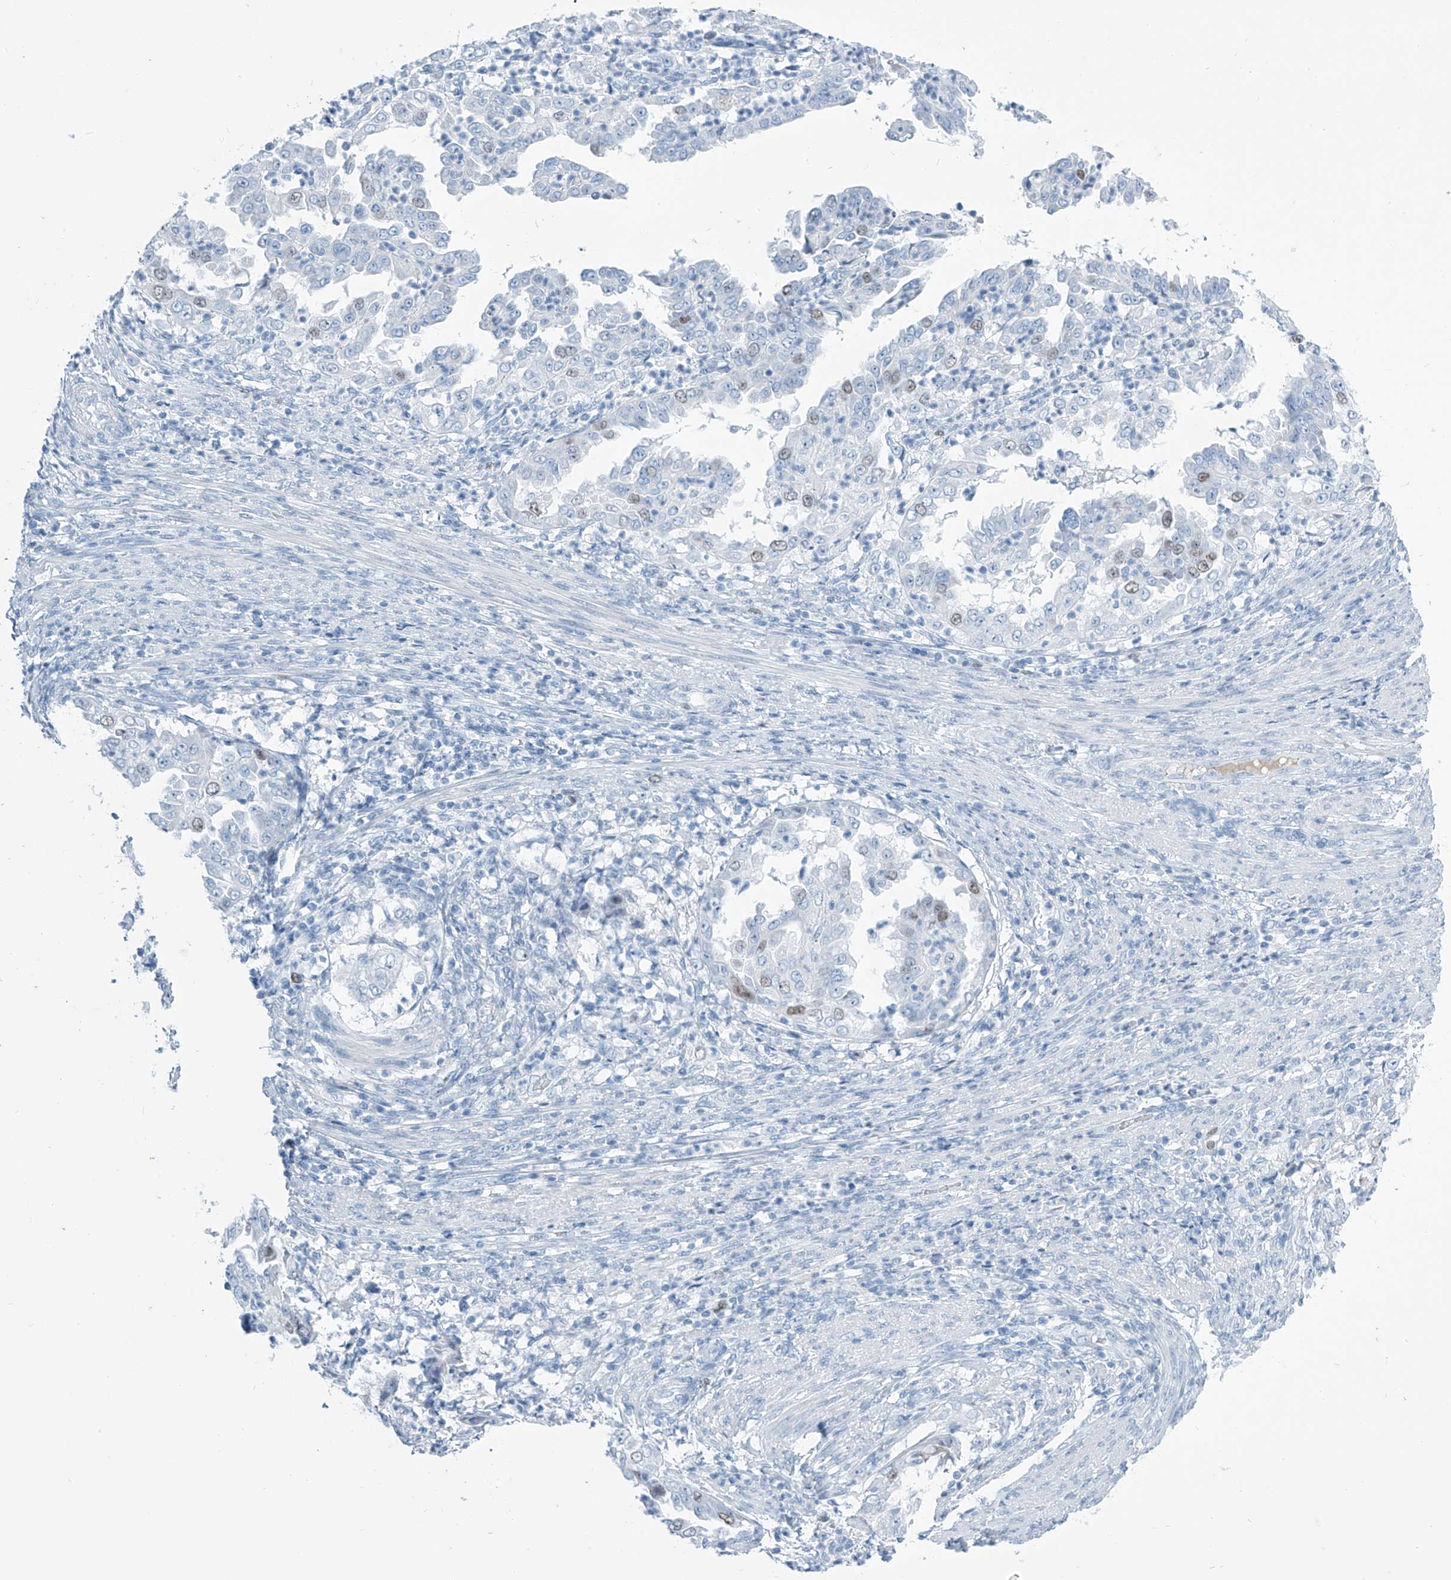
{"staining": {"intensity": "weak", "quantity": "<25%", "location": "nuclear"}, "tissue": "endometrial cancer", "cell_type": "Tumor cells", "image_type": "cancer", "snomed": [{"axis": "morphology", "description": "Adenocarcinoma, NOS"}, {"axis": "topography", "description": "Endometrium"}], "caption": "An image of human endometrial cancer (adenocarcinoma) is negative for staining in tumor cells.", "gene": "SGO2", "patient": {"sex": "female", "age": 85}}